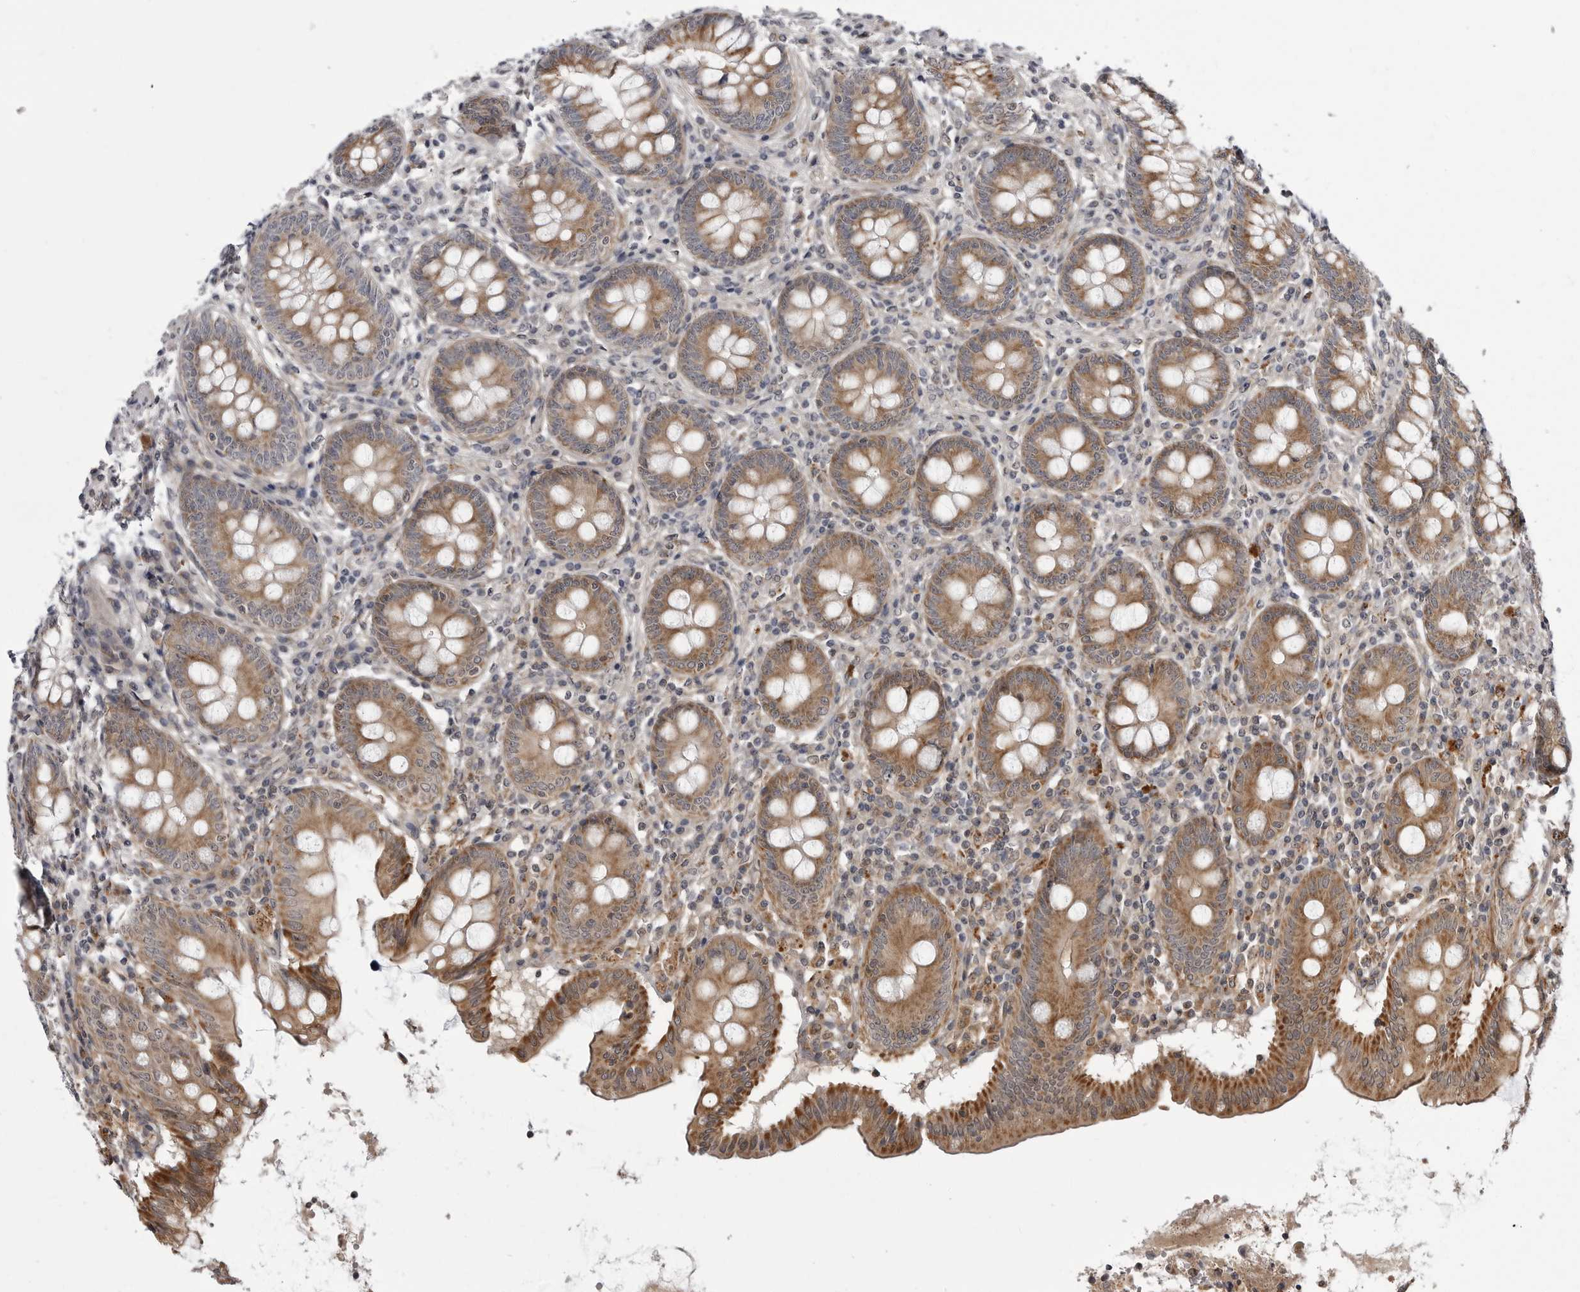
{"staining": {"intensity": "moderate", "quantity": ">75%", "location": "cytoplasmic/membranous"}, "tissue": "appendix", "cell_type": "Glandular cells", "image_type": "normal", "snomed": [{"axis": "morphology", "description": "Normal tissue, NOS"}, {"axis": "topography", "description": "Appendix"}], "caption": "Glandular cells display medium levels of moderate cytoplasmic/membranous staining in about >75% of cells in normal human appendix.", "gene": "CCDC18", "patient": {"sex": "female", "age": 54}}